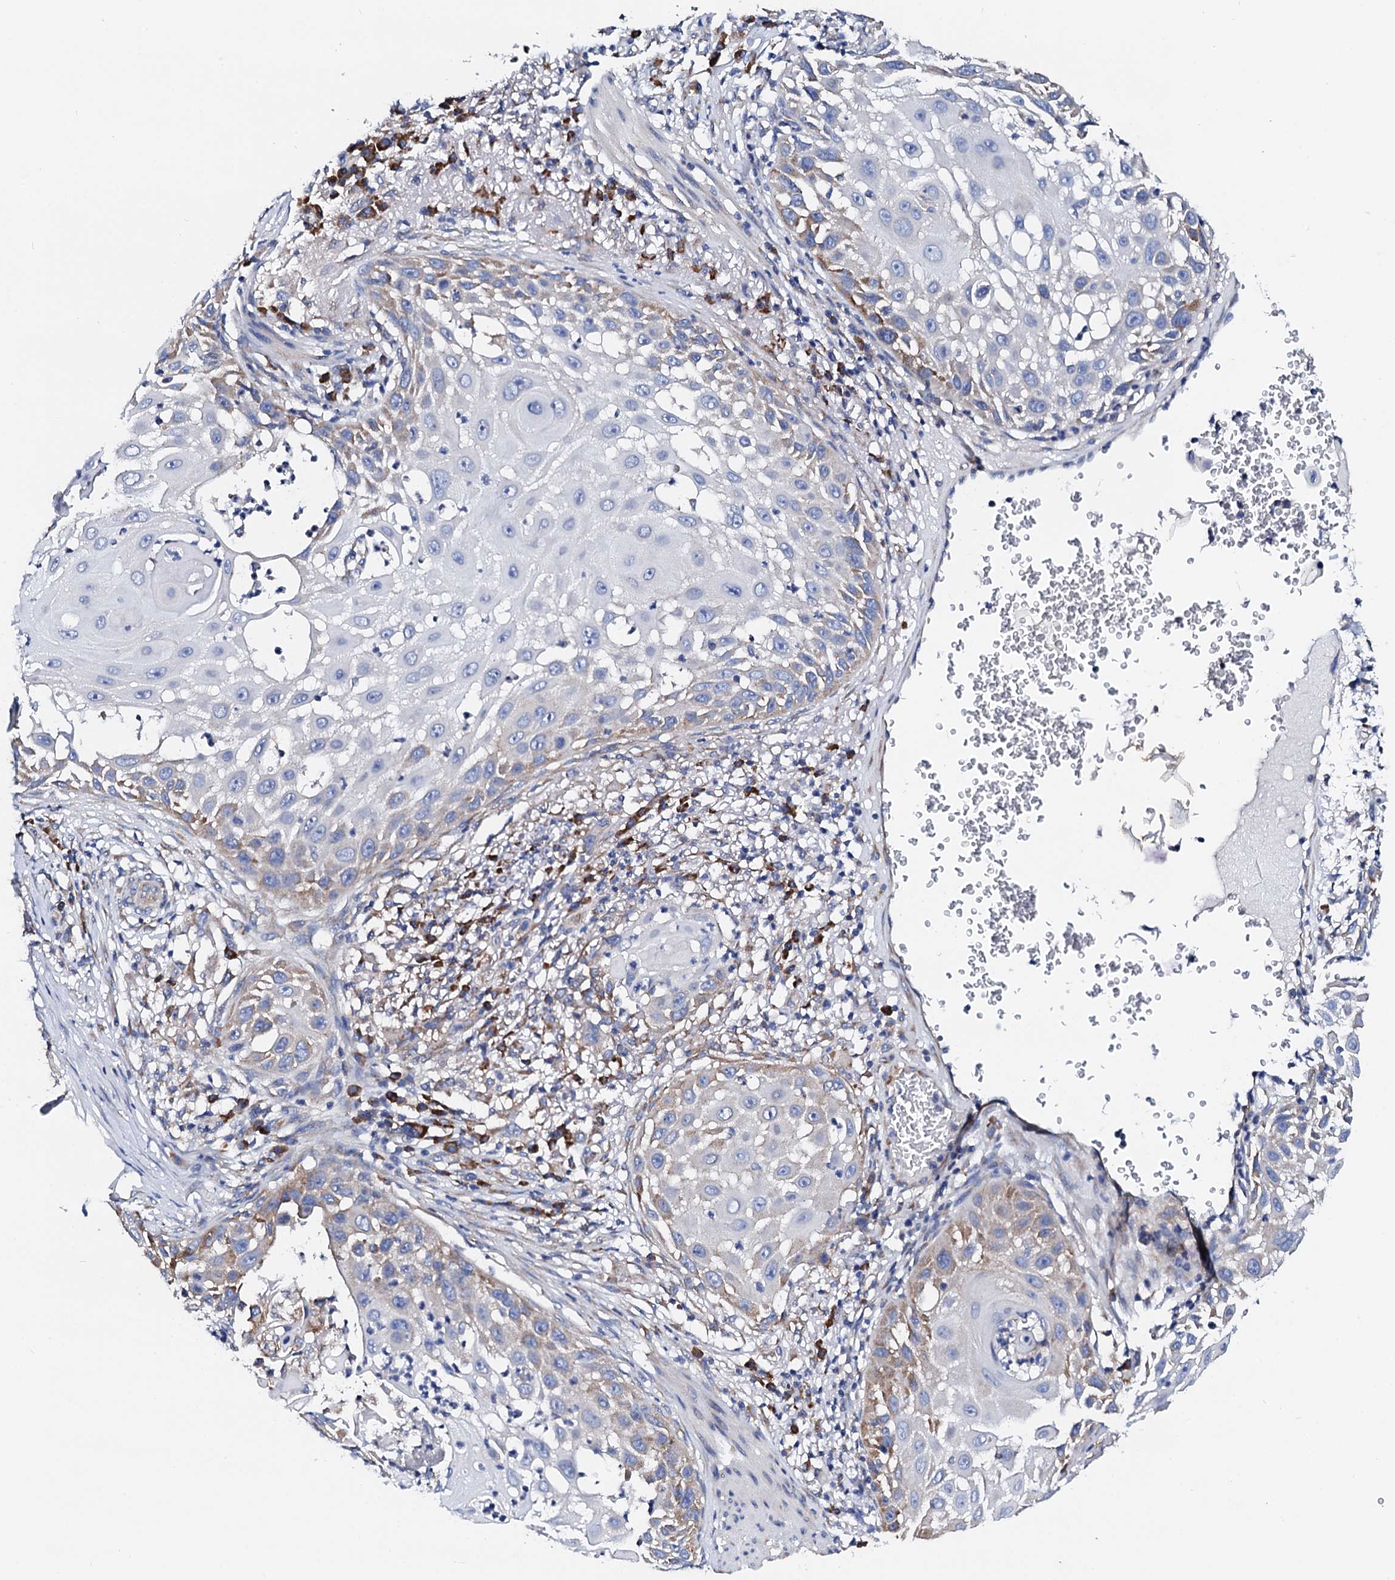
{"staining": {"intensity": "moderate", "quantity": "<25%", "location": "cytoplasmic/membranous"}, "tissue": "skin cancer", "cell_type": "Tumor cells", "image_type": "cancer", "snomed": [{"axis": "morphology", "description": "Squamous cell carcinoma, NOS"}, {"axis": "topography", "description": "Skin"}], "caption": "The micrograph displays immunohistochemical staining of skin squamous cell carcinoma. There is moderate cytoplasmic/membranous expression is seen in about <25% of tumor cells.", "gene": "NUP58", "patient": {"sex": "female", "age": 44}}